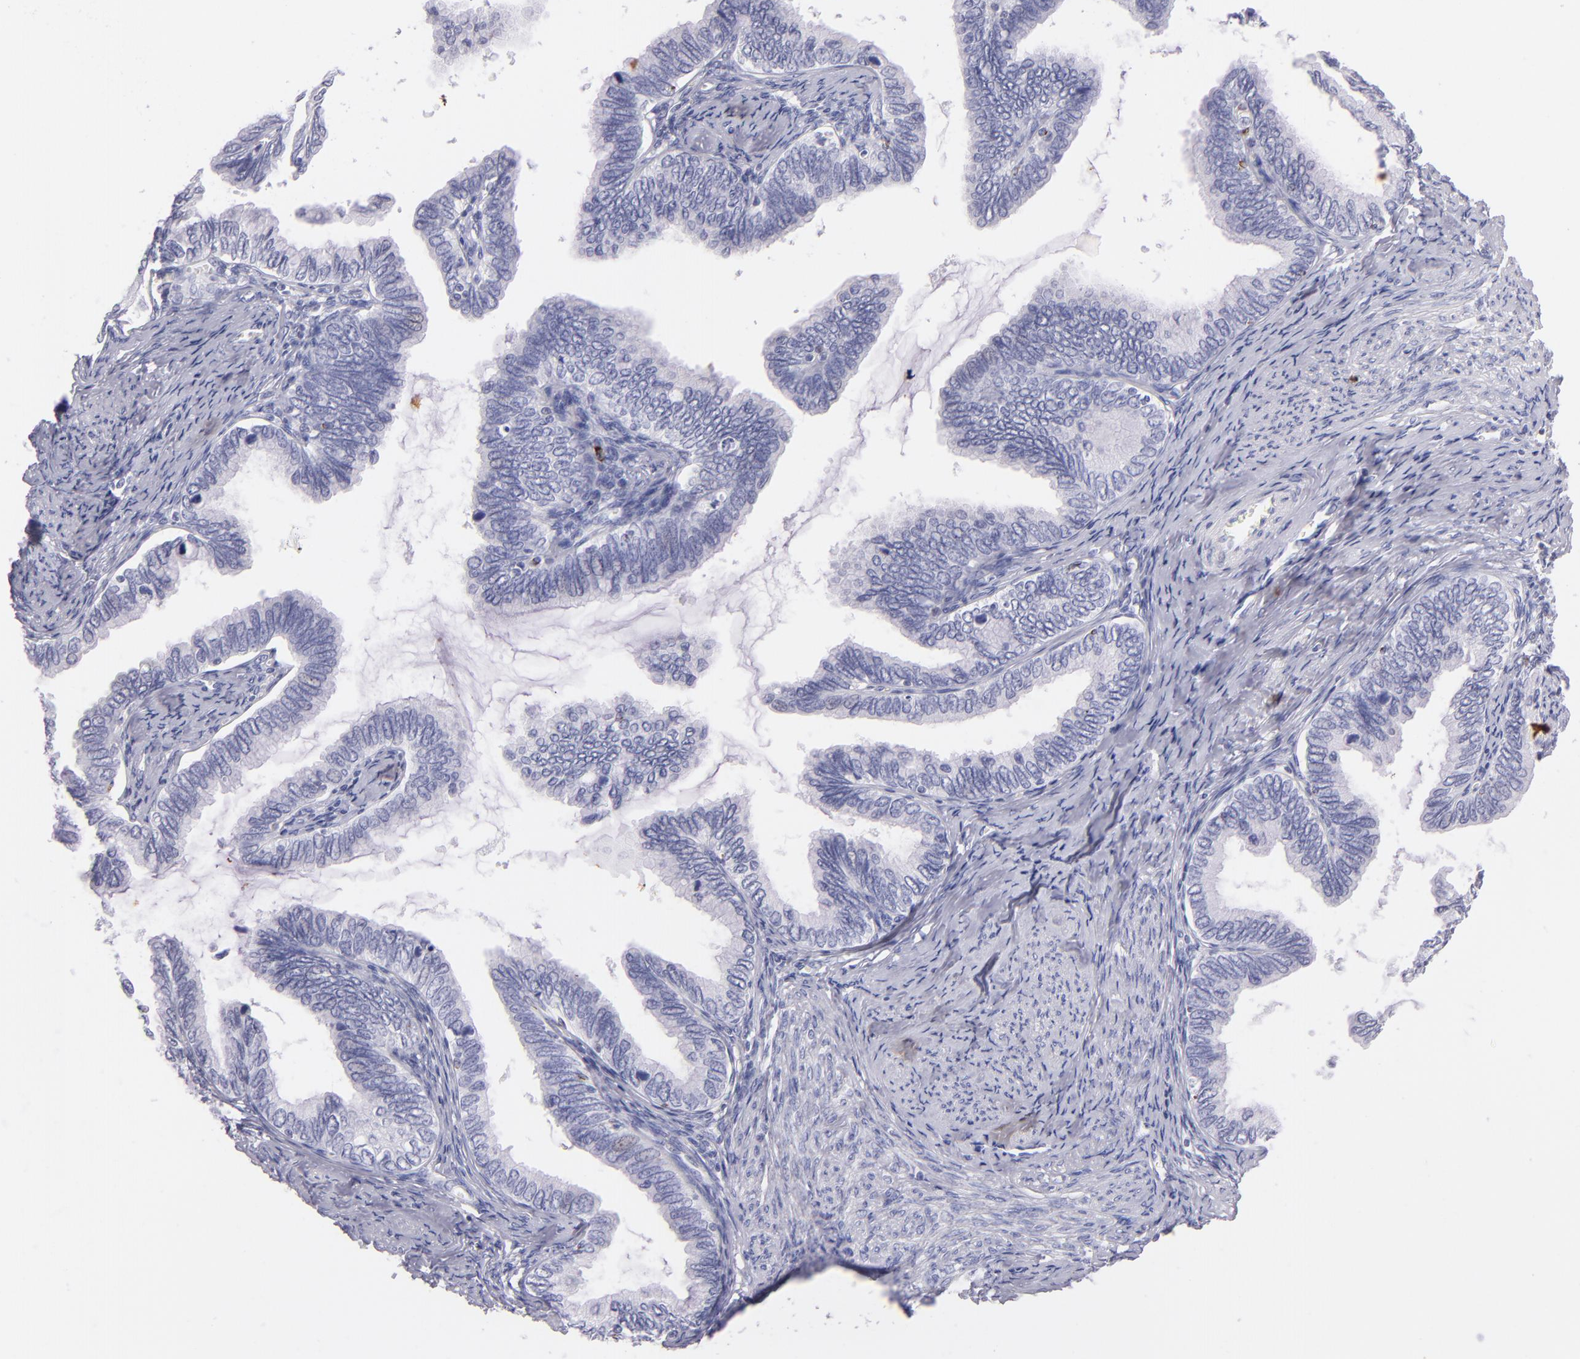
{"staining": {"intensity": "negative", "quantity": "none", "location": "none"}, "tissue": "cervical cancer", "cell_type": "Tumor cells", "image_type": "cancer", "snomed": [{"axis": "morphology", "description": "Adenocarcinoma, NOS"}, {"axis": "topography", "description": "Cervix"}], "caption": "This is a micrograph of immunohistochemistry (IHC) staining of adenocarcinoma (cervical), which shows no staining in tumor cells.", "gene": "PRF1", "patient": {"sex": "female", "age": 49}}